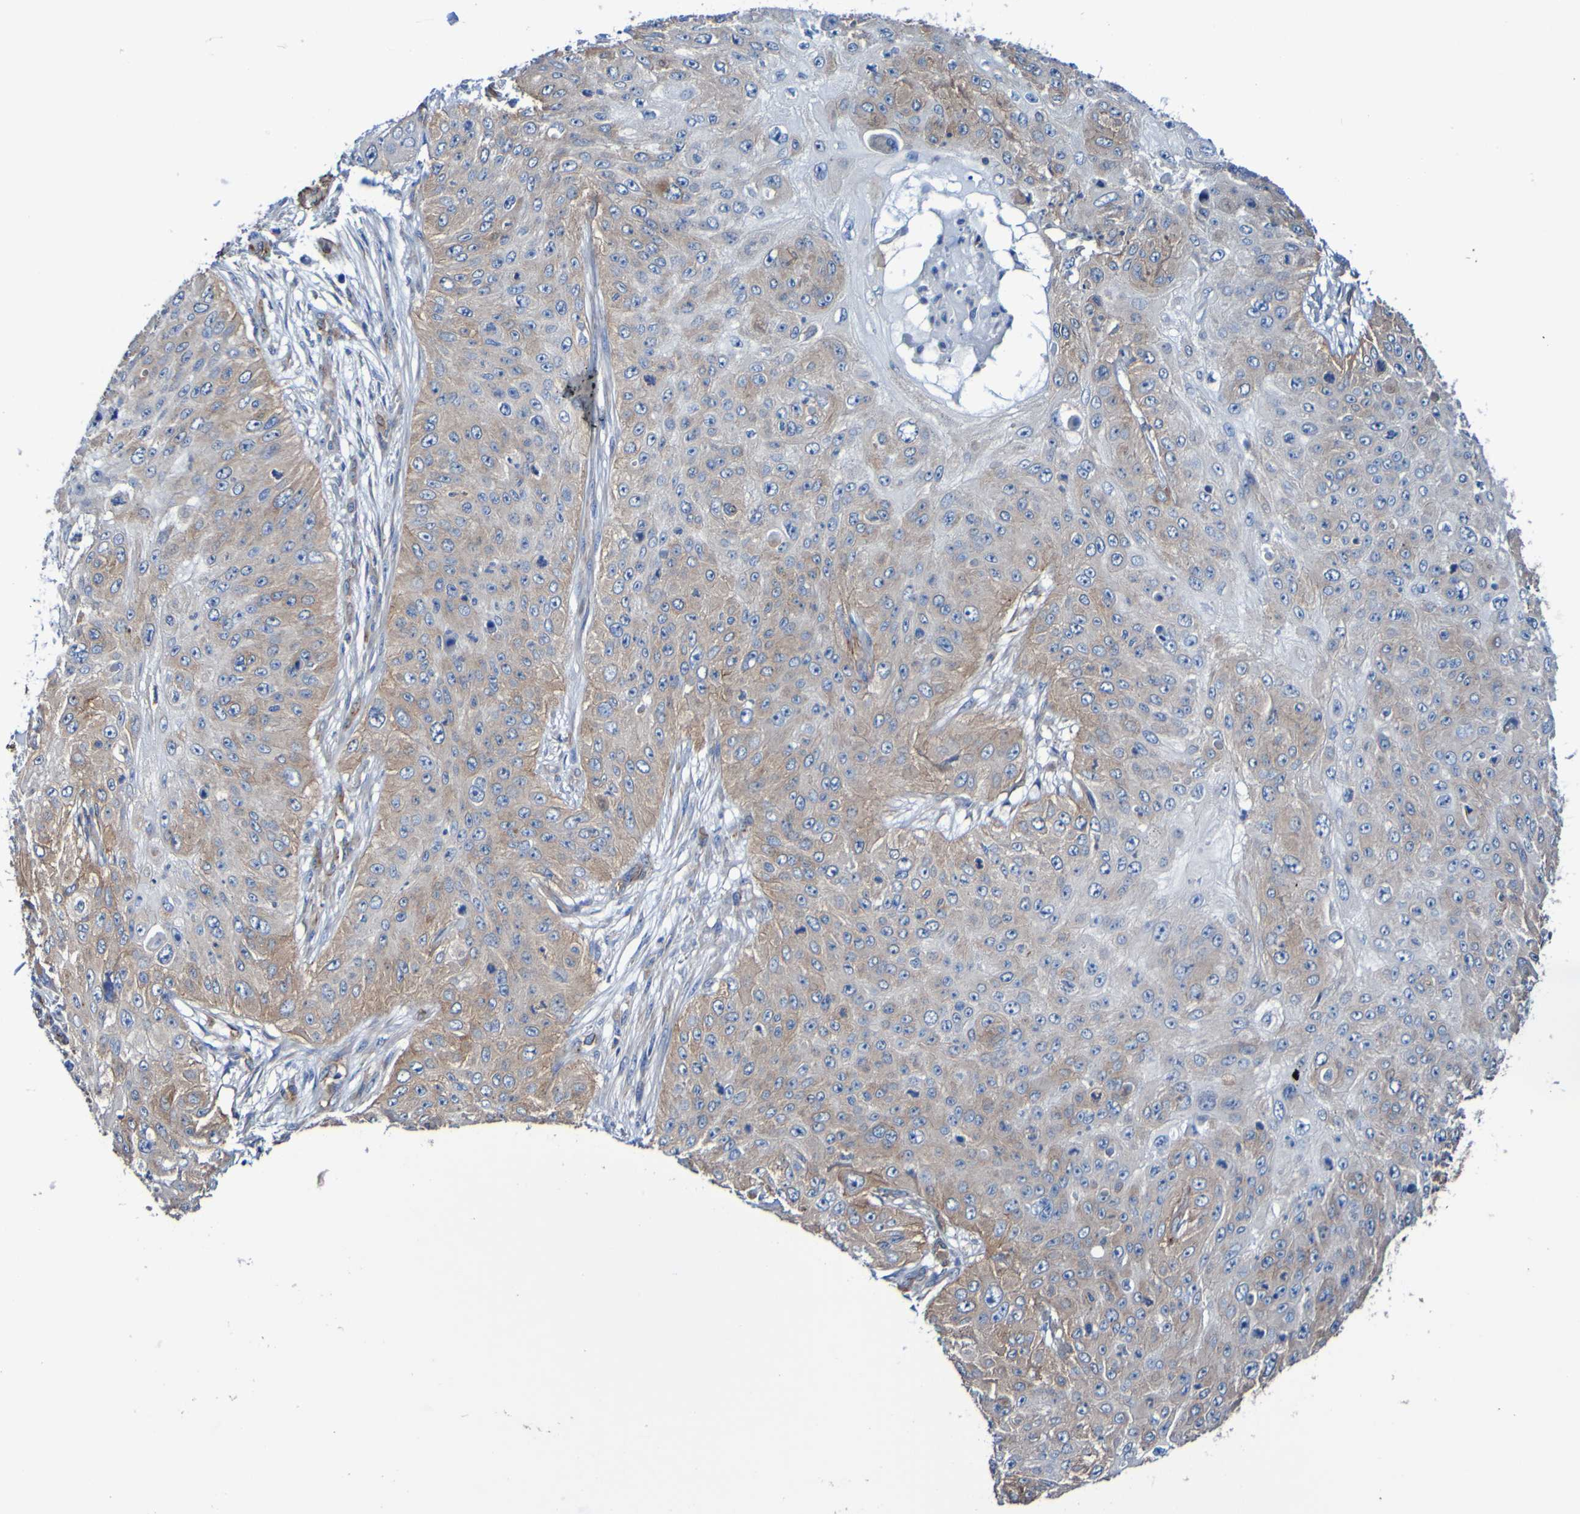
{"staining": {"intensity": "weak", "quantity": "25%-75%", "location": "cytoplasmic/membranous"}, "tissue": "skin cancer", "cell_type": "Tumor cells", "image_type": "cancer", "snomed": [{"axis": "morphology", "description": "Squamous cell carcinoma, NOS"}, {"axis": "topography", "description": "Skin"}], "caption": "Human skin cancer stained with a brown dye reveals weak cytoplasmic/membranous positive expression in approximately 25%-75% of tumor cells.", "gene": "ELMOD3", "patient": {"sex": "female", "age": 80}}